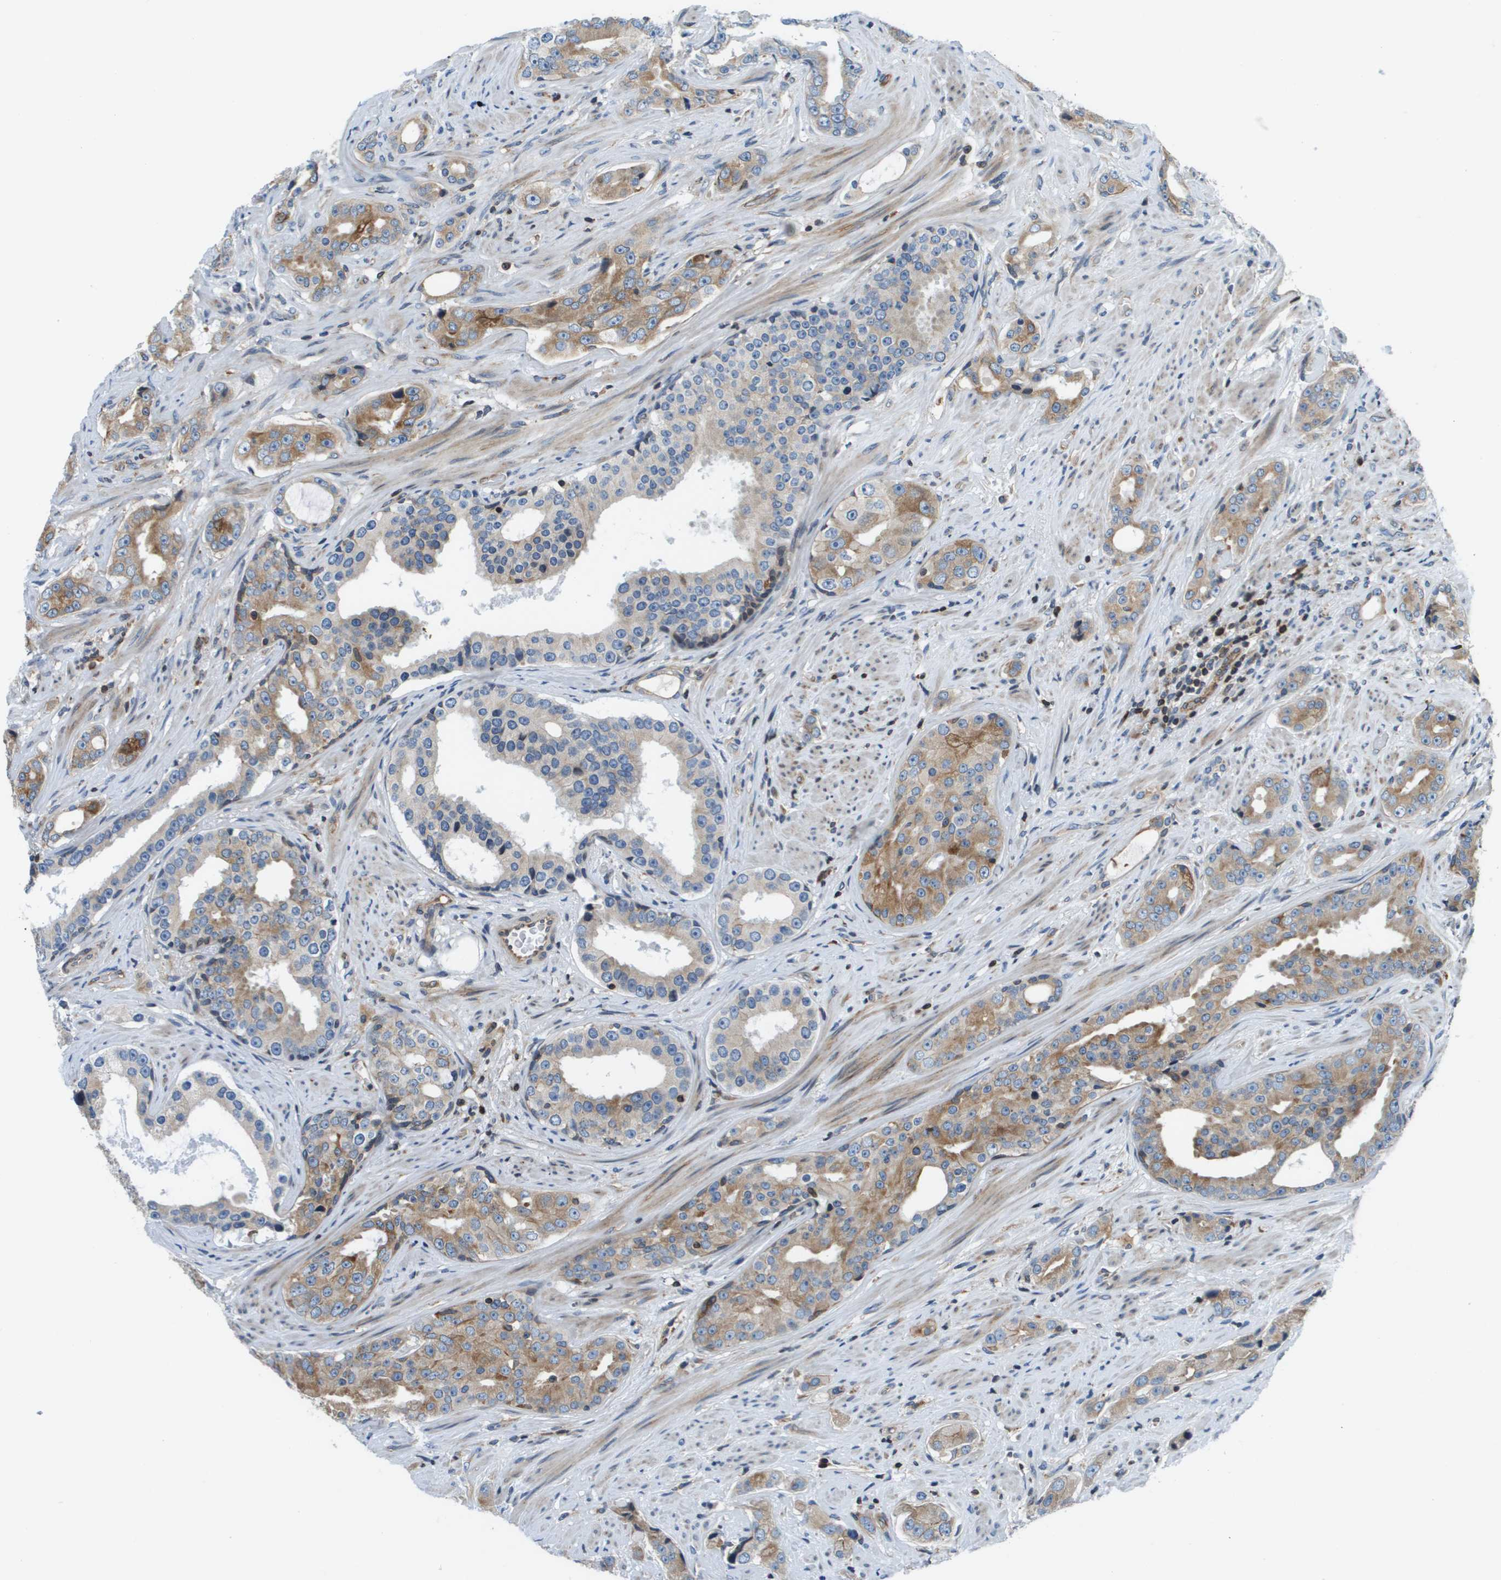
{"staining": {"intensity": "weak", "quantity": "25%-75%", "location": "cytoplasmic/membranous"}, "tissue": "prostate cancer", "cell_type": "Tumor cells", "image_type": "cancer", "snomed": [{"axis": "morphology", "description": "Adenocarcinoma, High grade"}, {"axis": "topography", "description": "Prostate"}], "caption": "A brown stain highlights weak cytoplasmic/membranous staining of a protein in human prostate cancer tumor cells. (DAB (3,3'-diaminobenzidine) = brown stain, brightfield microscopy at high magnification).", "gene": "ESYT1", "patient": {"sex": "male", "age": 71}}